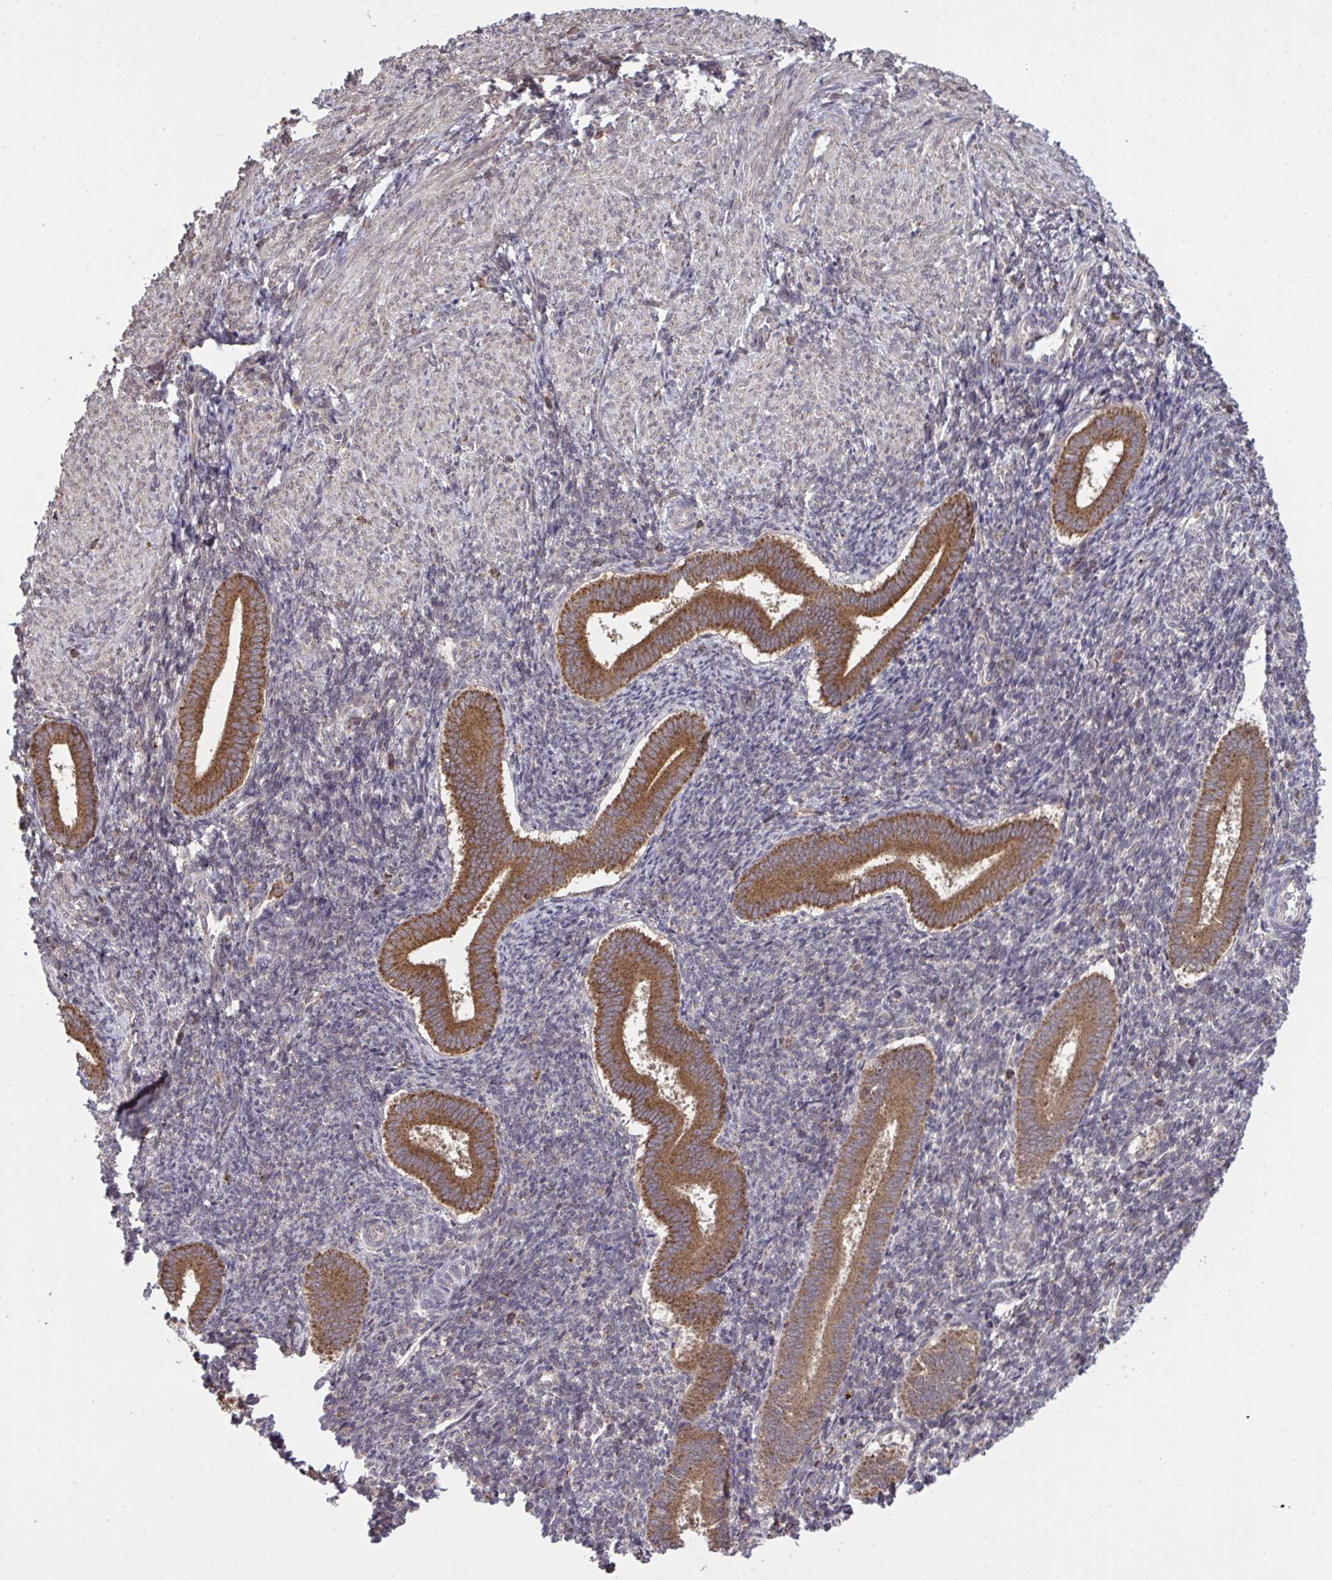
{"staining": {"intensity": "negative", "quantity": "none", "location": "none"}, "tissue": "endometrium", "cell_type": "Cells in endometrial stroma", "image_type": "normal", "snomed": [{"axis": "morphology", "description": "Normal tissue, NOS"}, {"axis": "topography", "description": "Endometrium"}], "caption": "An IHC image of unremarkable endometrium is shown. There is no staining in cells in endometrial stroma of endometrium. Brightfield microscopy of IHC stained with DAB (3,3'-diaminobenzidine) (brown) and hematoxylin (blue), captured at high magnification.", "gene": "PPM1H", "patient": {"sex": "female", "age": 25}}